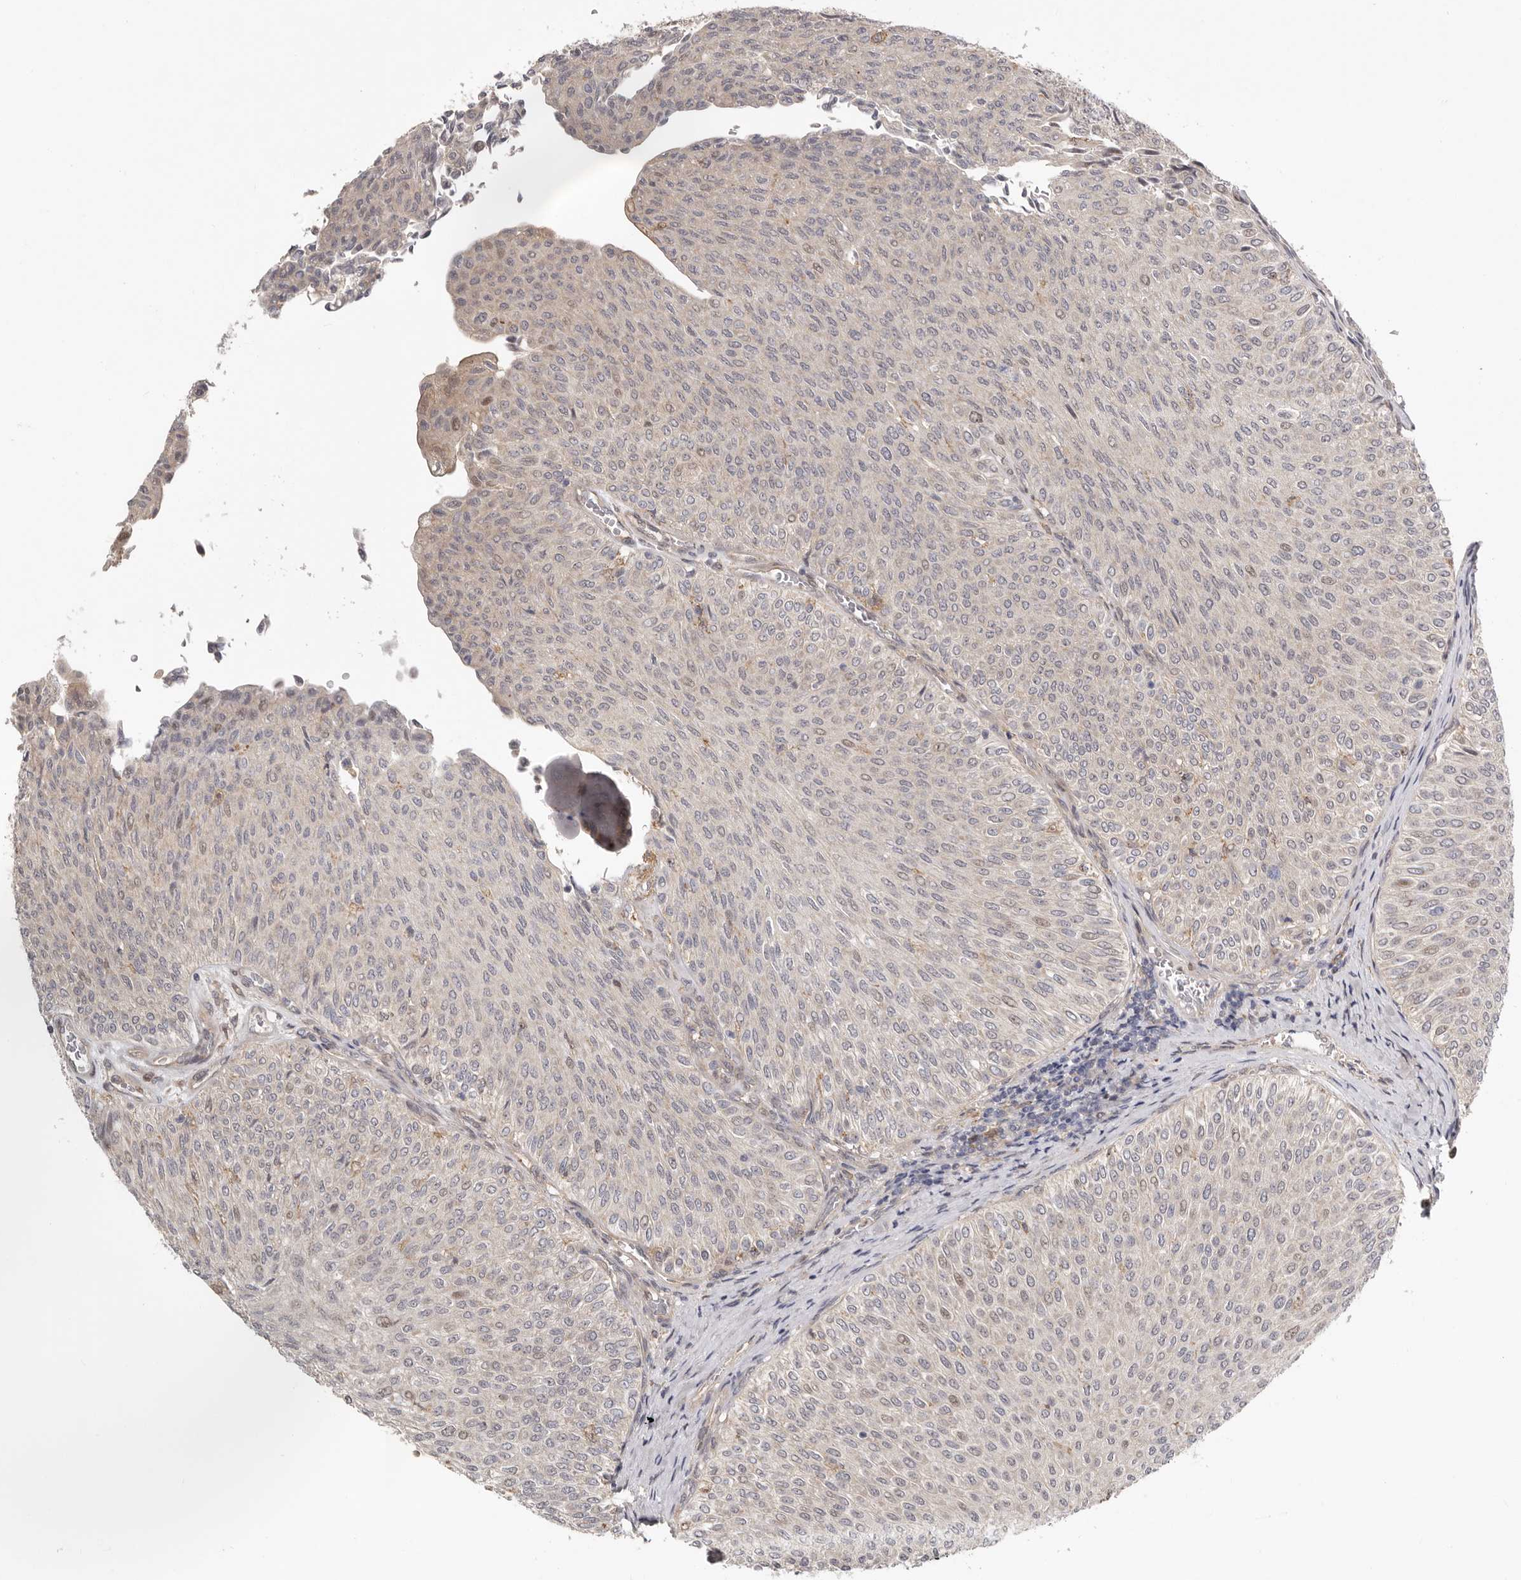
{"staining": {"intensity": "weak", "quantity": "<25%", "location": "nuclear"}, "tissue": "urothelial cancer", "cell_type": "Tumor cells", "image_type": "cancer", "snomed": [{"axis": "morphology", "description": "Urothelial carcinoma, Low grade"}, {"axis": "topography", "description": "Urinary bladder"}], "caption": "The photomicrograph shows no staining of tumor cells in urothelial cancer.", "gene": "MSRB2", "patient": {"sex": "male", "age": 78}}